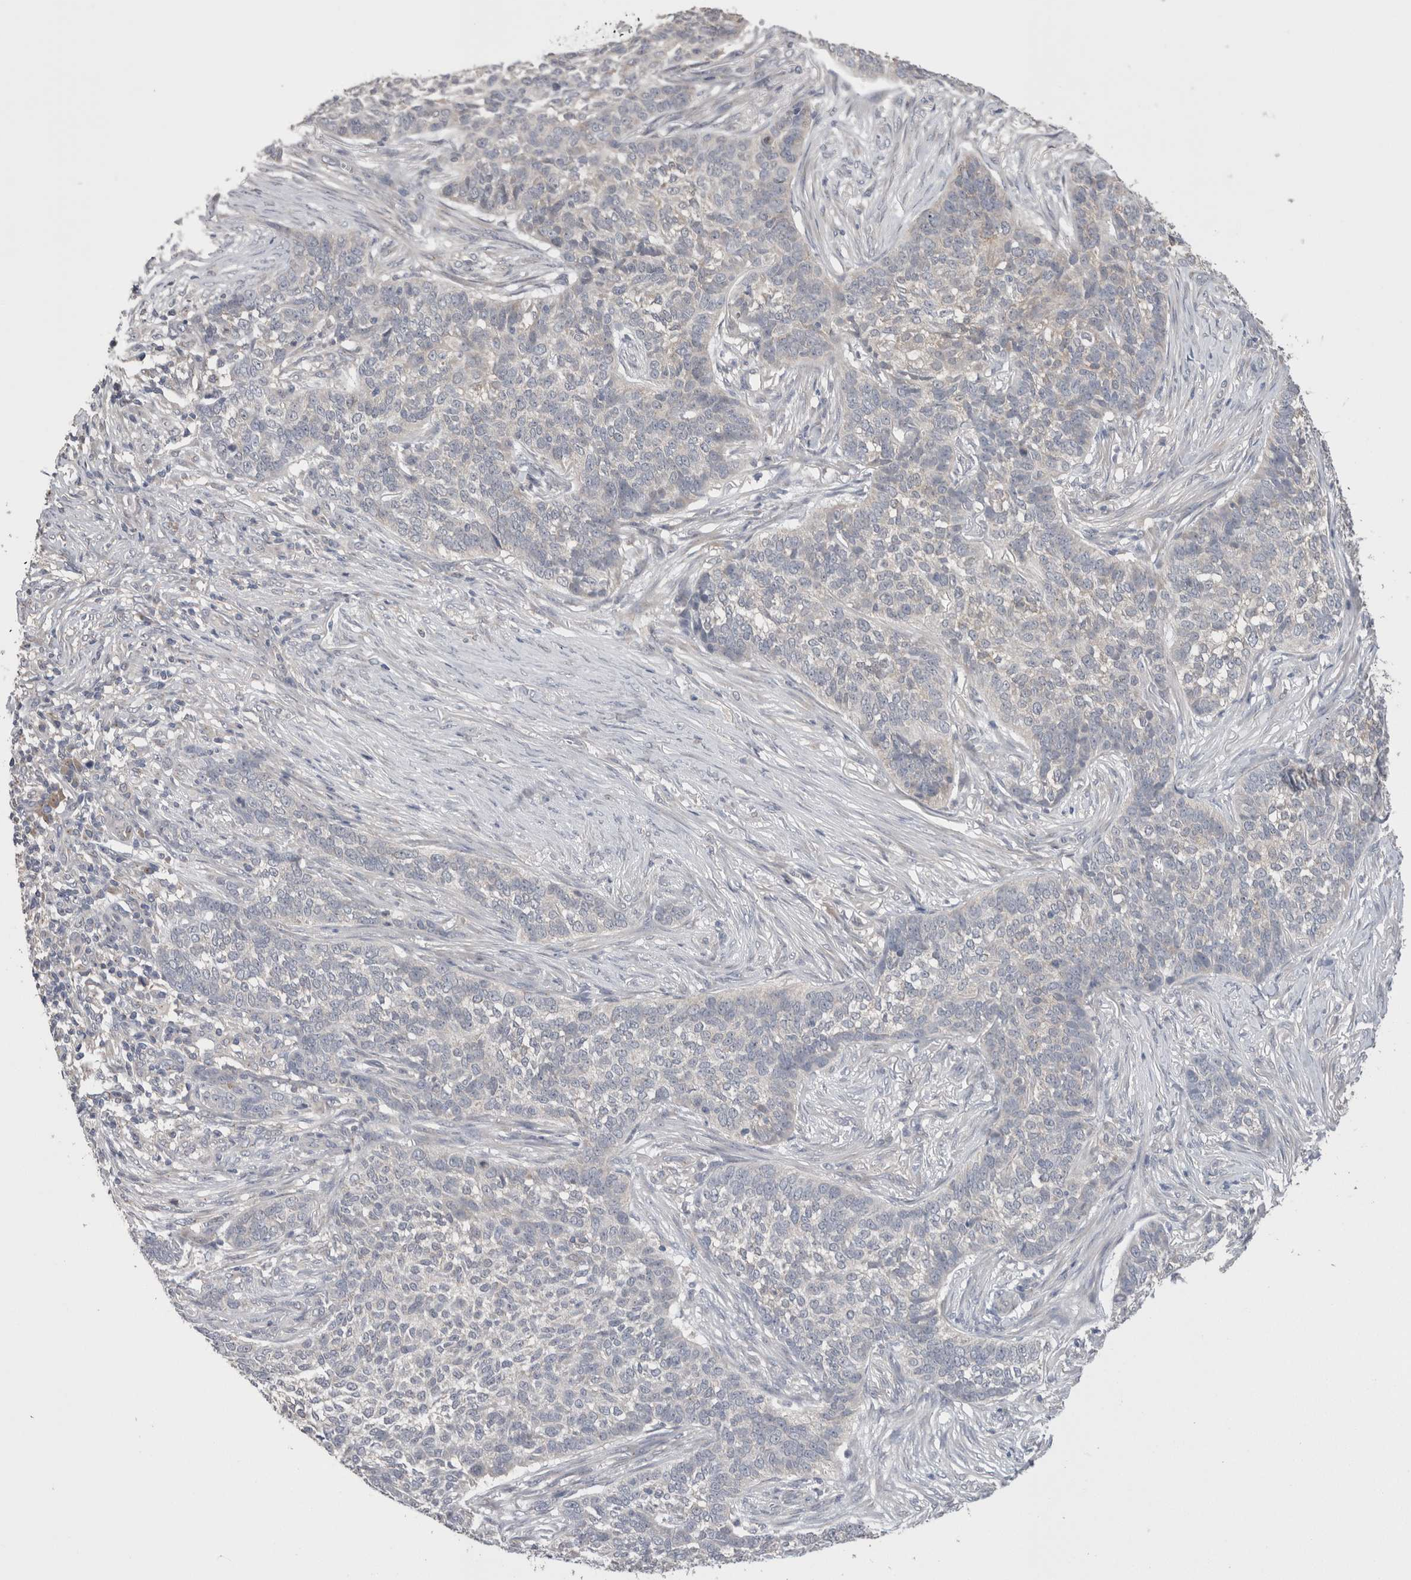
{"staining": {"intensity": "weak", "quantity": "<25%", "location": "cytoplasmic/membranous"}, "tissue": "skin cancer", "cell_type": "Tumor cells", "image_type": "cancer", "snomed": [{"axis": "morphology", "description": "Basal cell carcinoma"}, {"axis": "topography", "description": "Skin"}], "caption": "The histopathology image exhibits no staining of tumor cells in basal cell carcinoma (skin).", "gene": "DCTN6", "patient": {"sex": "male", "age": 85}}